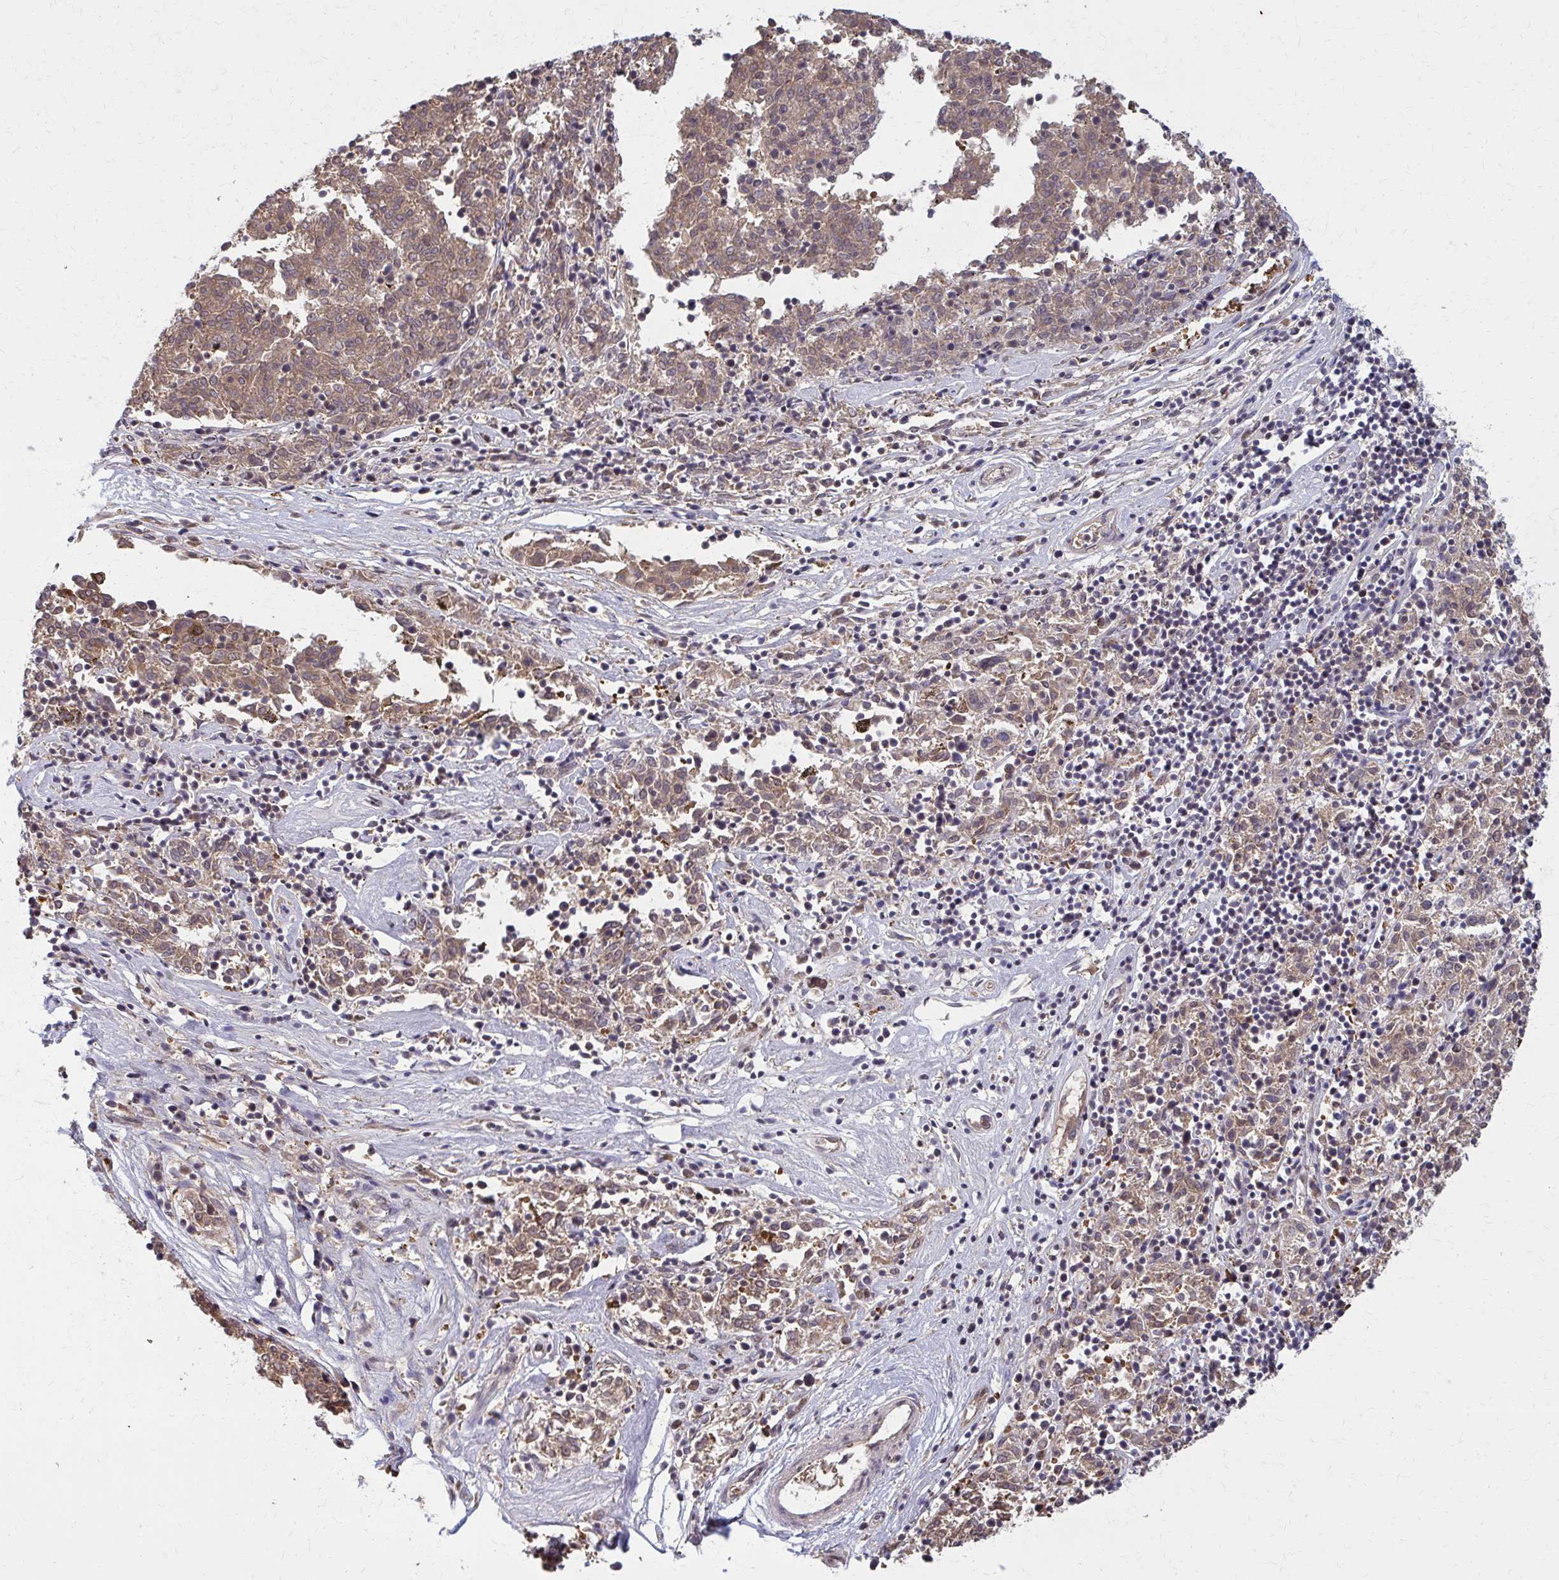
{"staining": {"intensity": "moderate", "quantity": ">75%", "location": "cytoplasmic/membranous"}, "tissue": "melanoma", "cell_type": "Tumor cells", "image_type": "cancer", "snomed": [{"axis": "morphology", "description": "Malignant melanoma, NOS"}, {"axis": "topography", "description": "Skin"}], "caption": "This photomicrograph displays immunohistochemistry (IHC) staining of human malignant melanoma, with medium moderate cytoplasmic/membranous positivity in about >75% of tumor cells.", "gene": "DBI", "patient": {"sex": "female", "age": 72}}